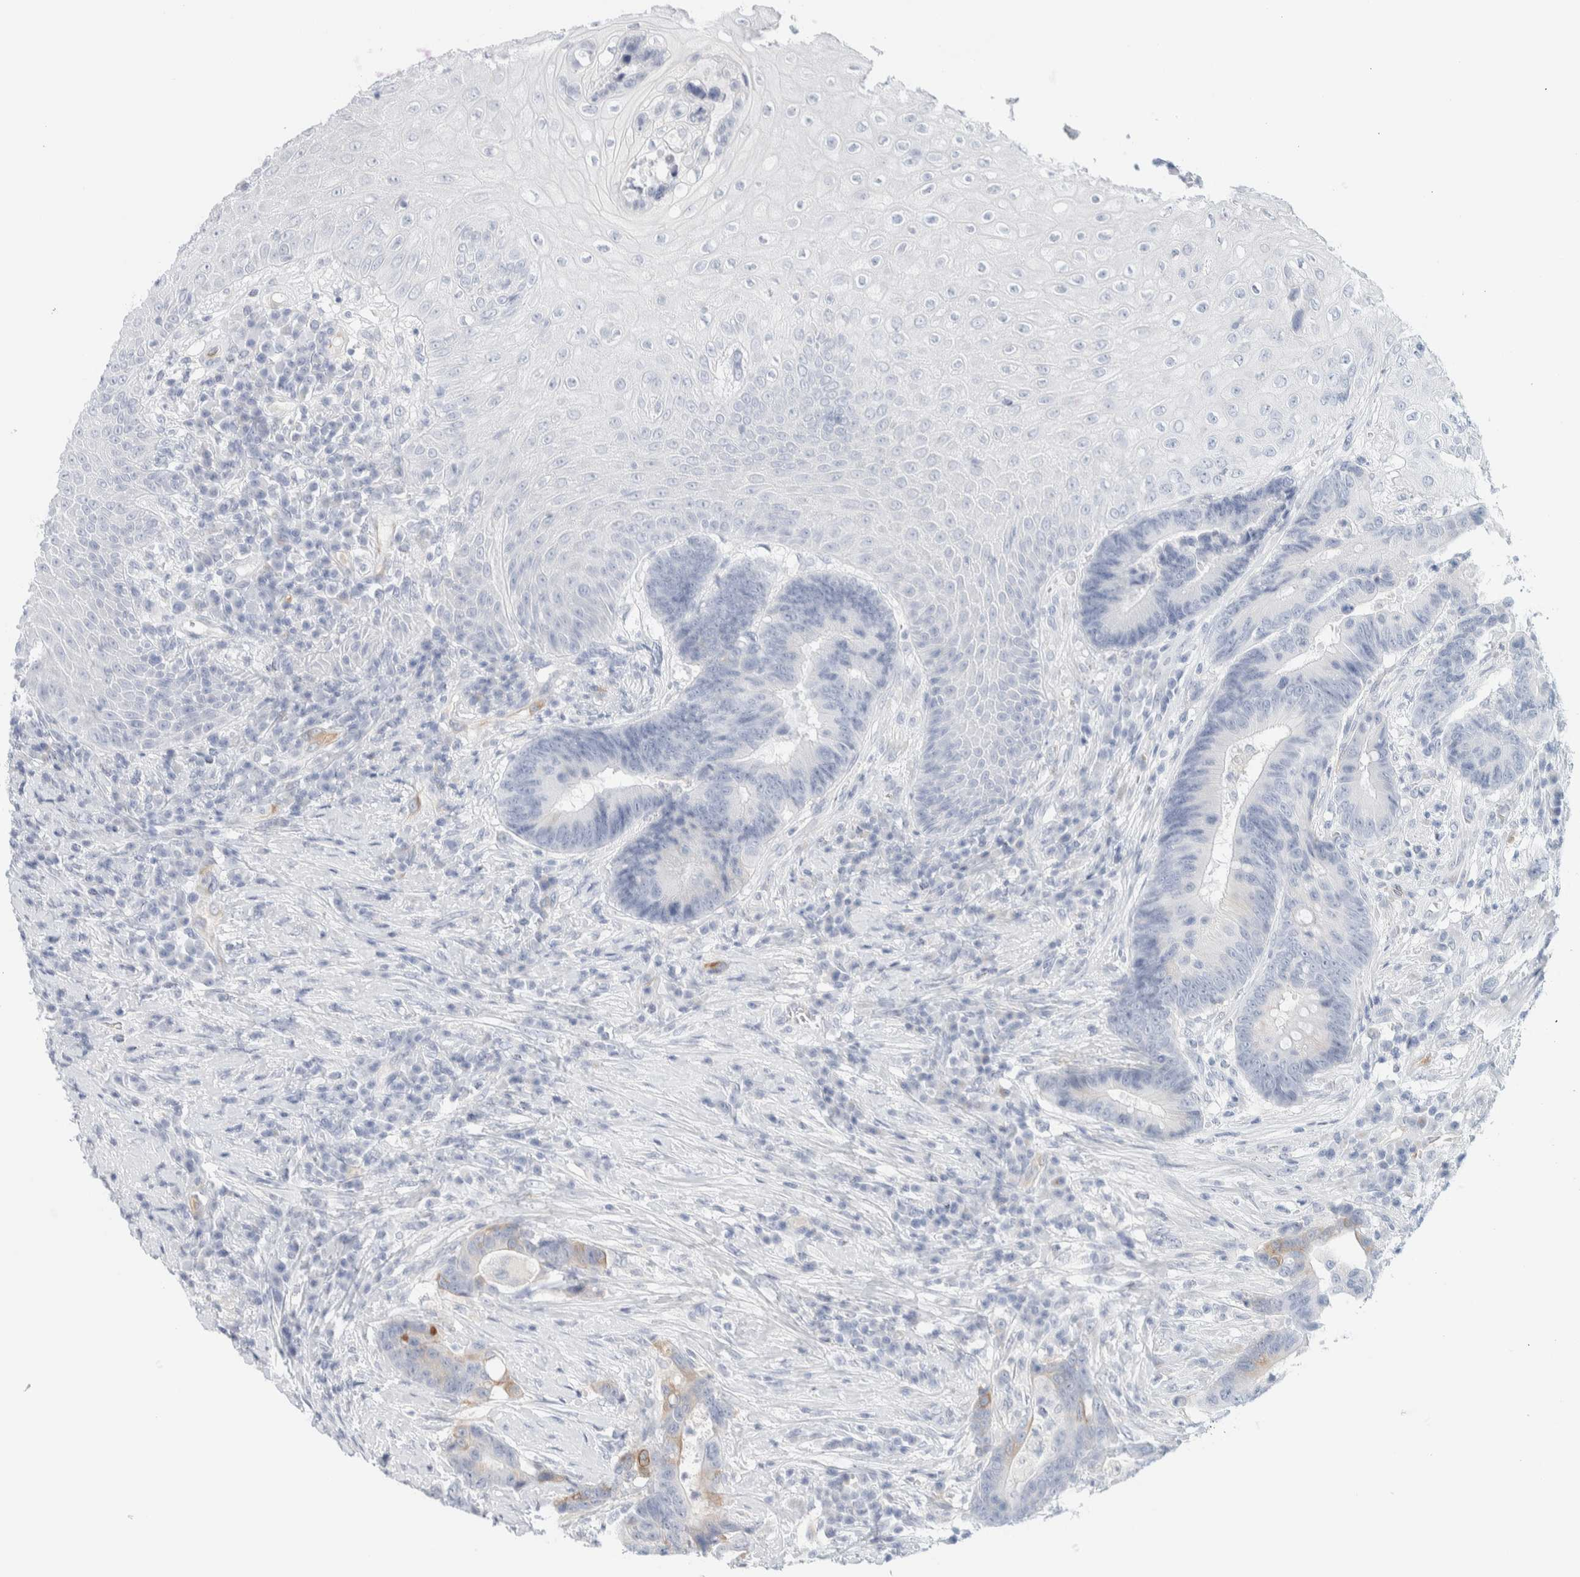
{"staining": {"intensity": "negative", "quantity": "none", "location": "none"}, "tissue": "colorectal cancer", "cell_type": "Tumor cells", "image_type": "cancer", "snomed": [{"axis": "morphology", "description": "Adenocarcinoma, NOS"}, {"axis": "topography", "description": "Rectum"}, {"axis": "topography", "description": "Anal"}], "caption": "Immunohistochemical staining of human colorectal adenocarcinoma exhibits no significant expression in tumor cells. (Immunohistochemistry, brightfield microscopy, high magnification).", "gene": "ATCAY", "patient": {"sex": "female", "age": 89}}